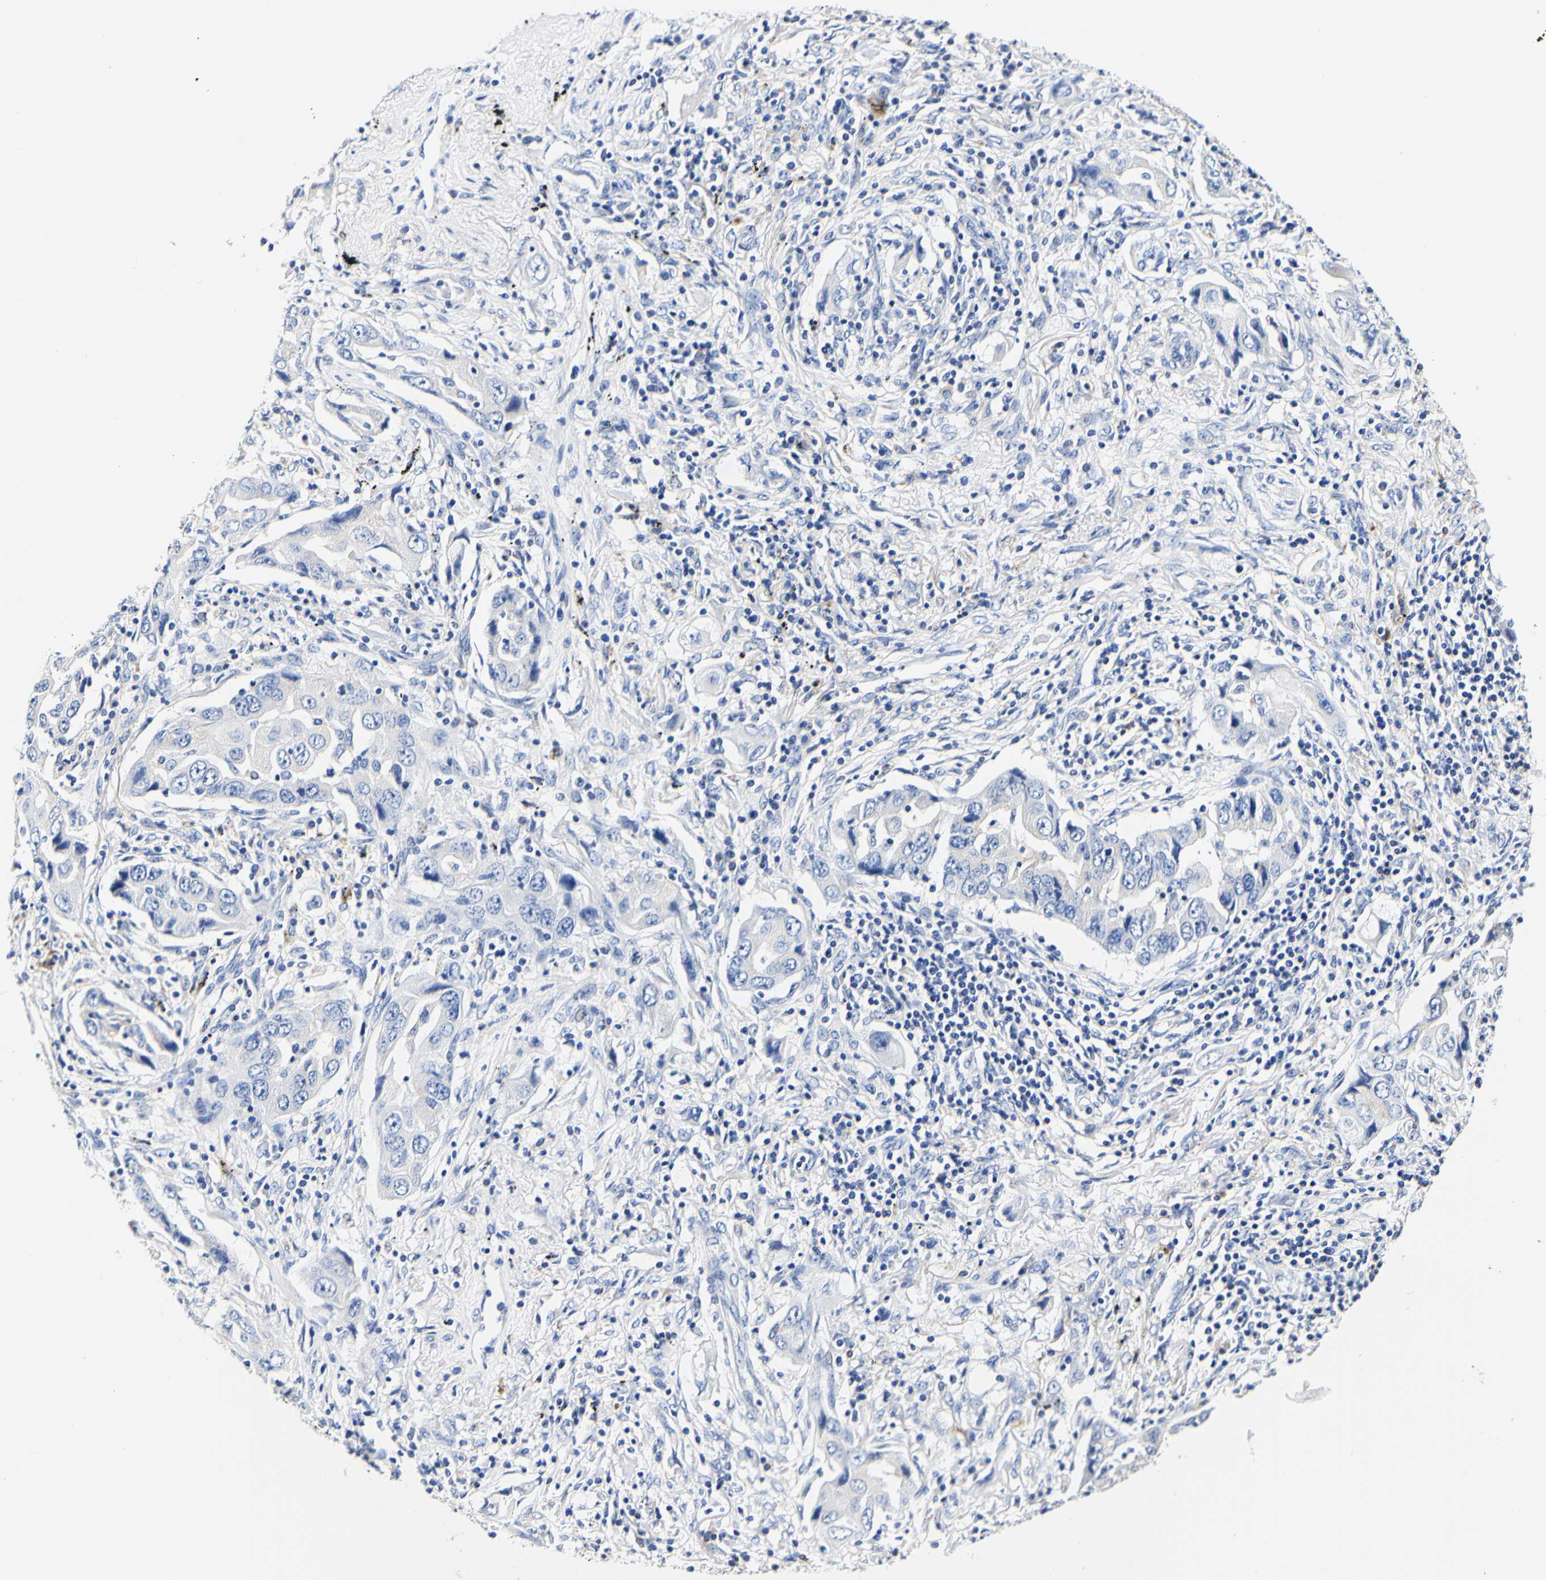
{"staining": {"intensity": "negative", "quantity": "none", "location": "none"}, "tissue": "lung cancer", "cell_type": "Tumor cells", "image_type": "cancer", "snomed": [{"axis": "morphology", "description": "Adenocarcinoma, NOS"}, {"axis": "topography", "description": "Lung"}], "caption": "Image shows no significant protein expression in tumor cells of adenocarcinoma (lung). Nuclei are stained in blue.", "gene": "CAMK4", "patient": {"sex": "female", "age": 65}}